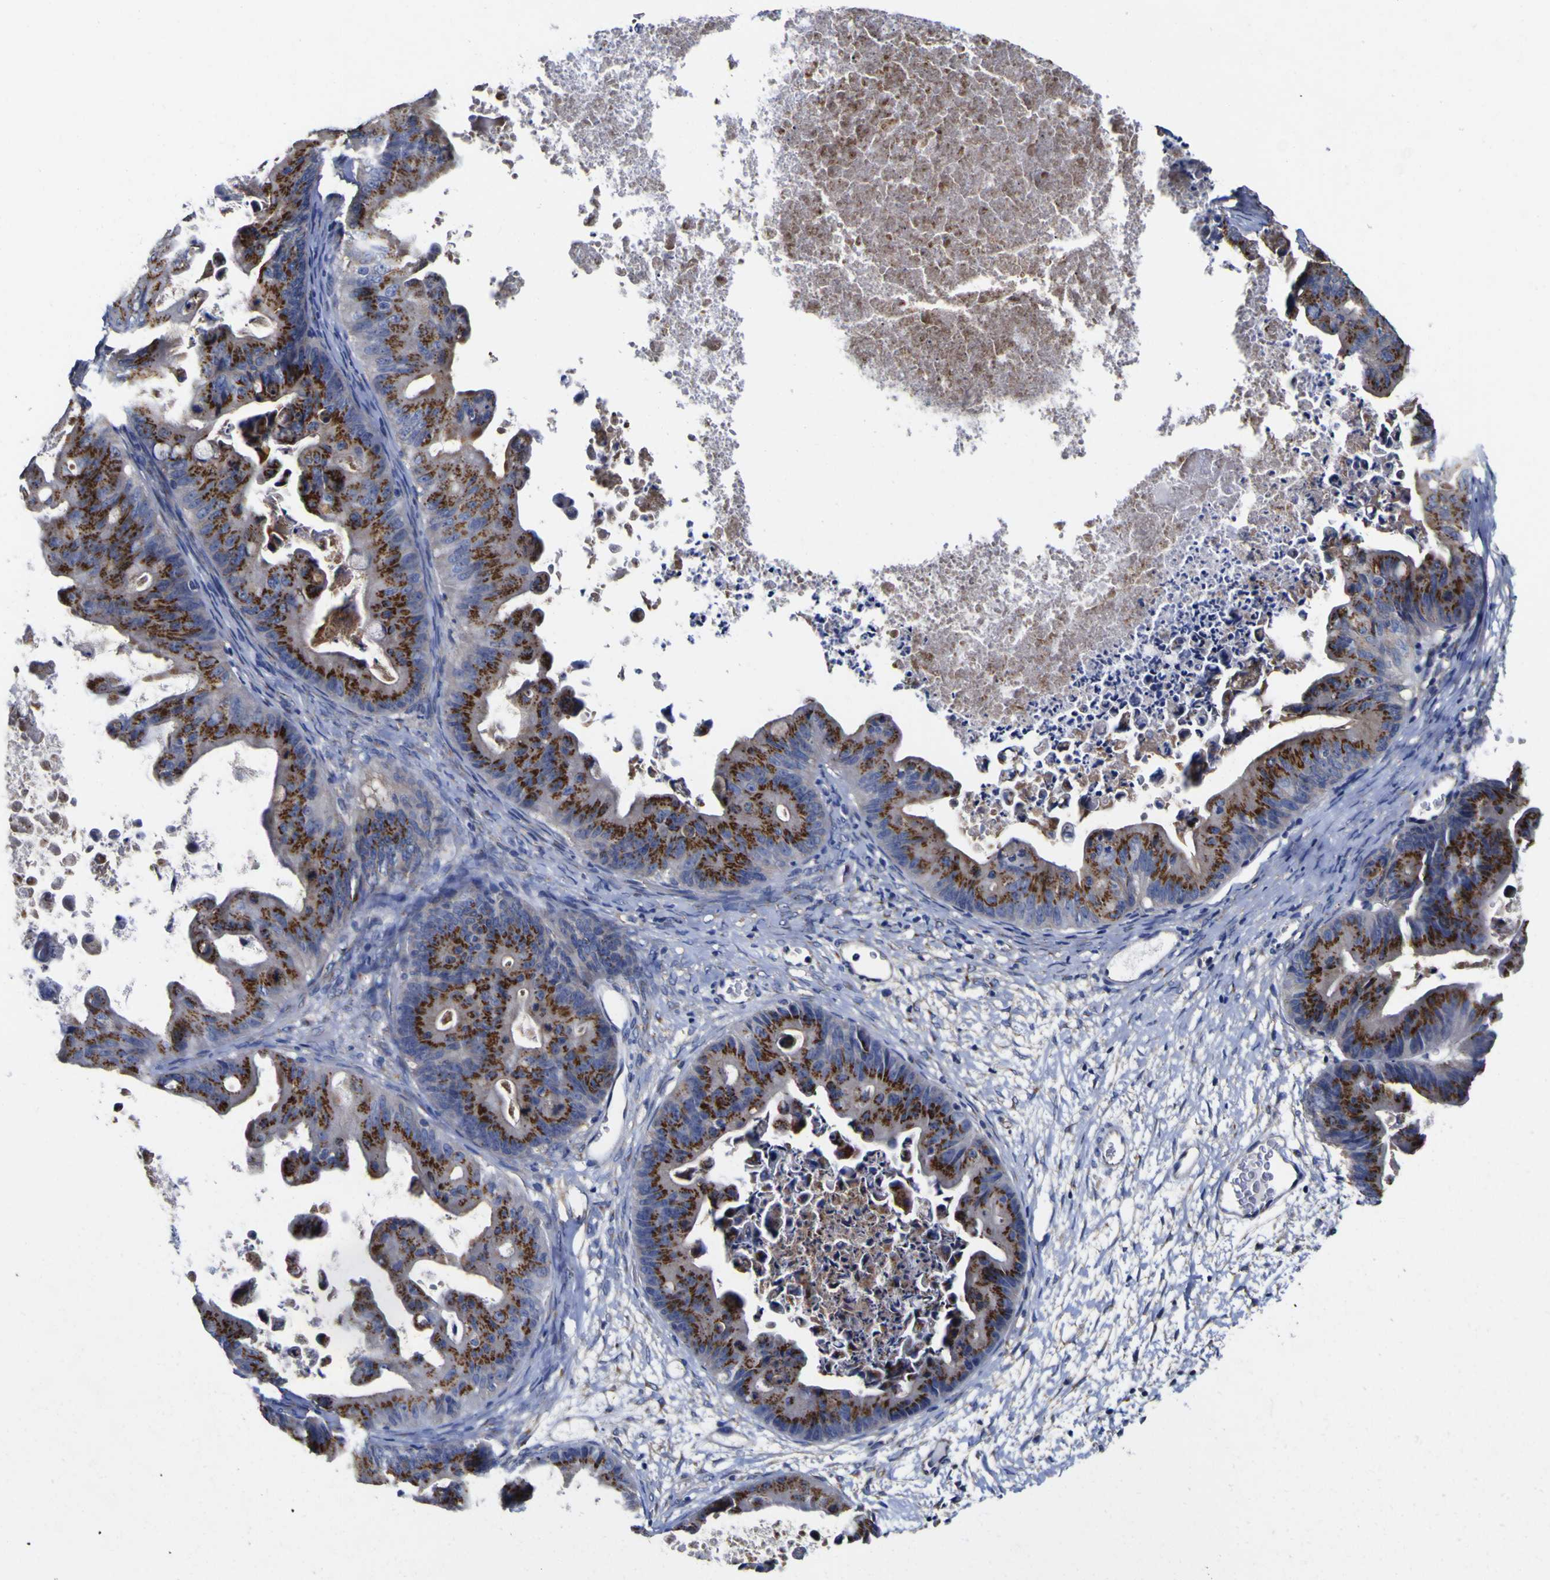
{"staining": {"intensity": "strong", "quantity": ">75%", "location": "cytoplasmic/membranous"}, "tissue": "ovarian cancer", "cell_type": "Tumor cells", "image_type": "cancer", "snomed": [{"axis": "morphology", "description": "Cystadenocarcinoma, mucinous, NOS"}, {"axis": "topography", "description": "Ovary"}], "caption": "Human ovarian cancer stained with a brown dye reveals strong cytoplasmic/membranous positive positivity in about >75% of tumor cells.", "gene": "GOLM1", "patient": {"sex": "female", "age": 37}}